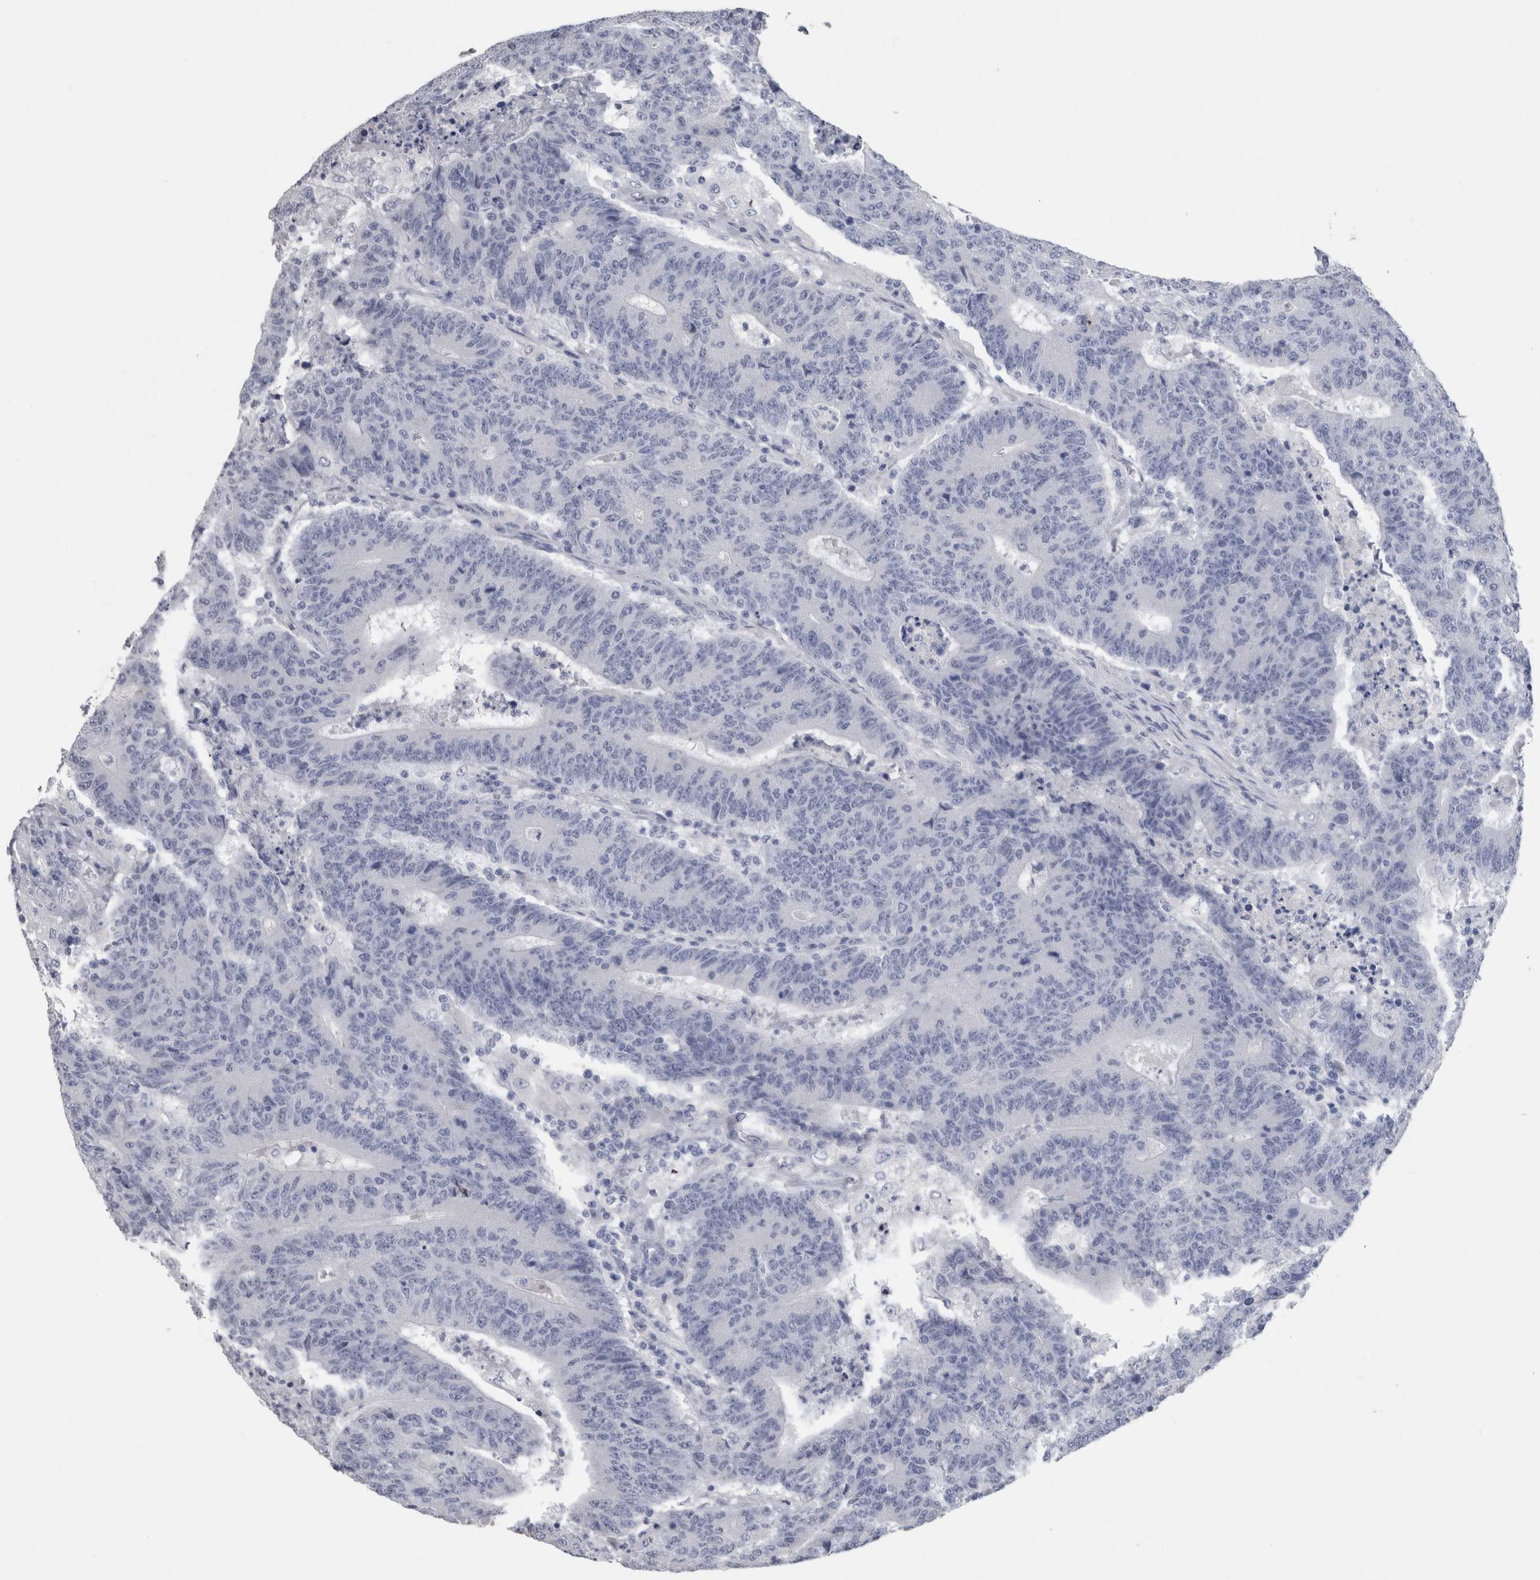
{"staining": {"intensity": "negative", "quantity": "none", "location": "none"}, "tissue": "colorectal cancer", "cell_type": "Tumor cells", "image_type": "cancer", "snomed": [{"axis": "morphology", "description": "Normal tissue, NOS"}, {"axis": "morphology", "description": "Adenocarcinoma, NOS"}, {"axis": "topography", "description": "Colon"}], "caption": "High magnification brightfield microscopy of colorectal cancer (adenocarcinoma) stained with DAB (3,3'-diaminobenzidine) (brown) and counterstained with hematoxylin (blue): tumor cells show no significant expression.", "gene": "CA8", "patient": {"sex": "female", "age": 75}}